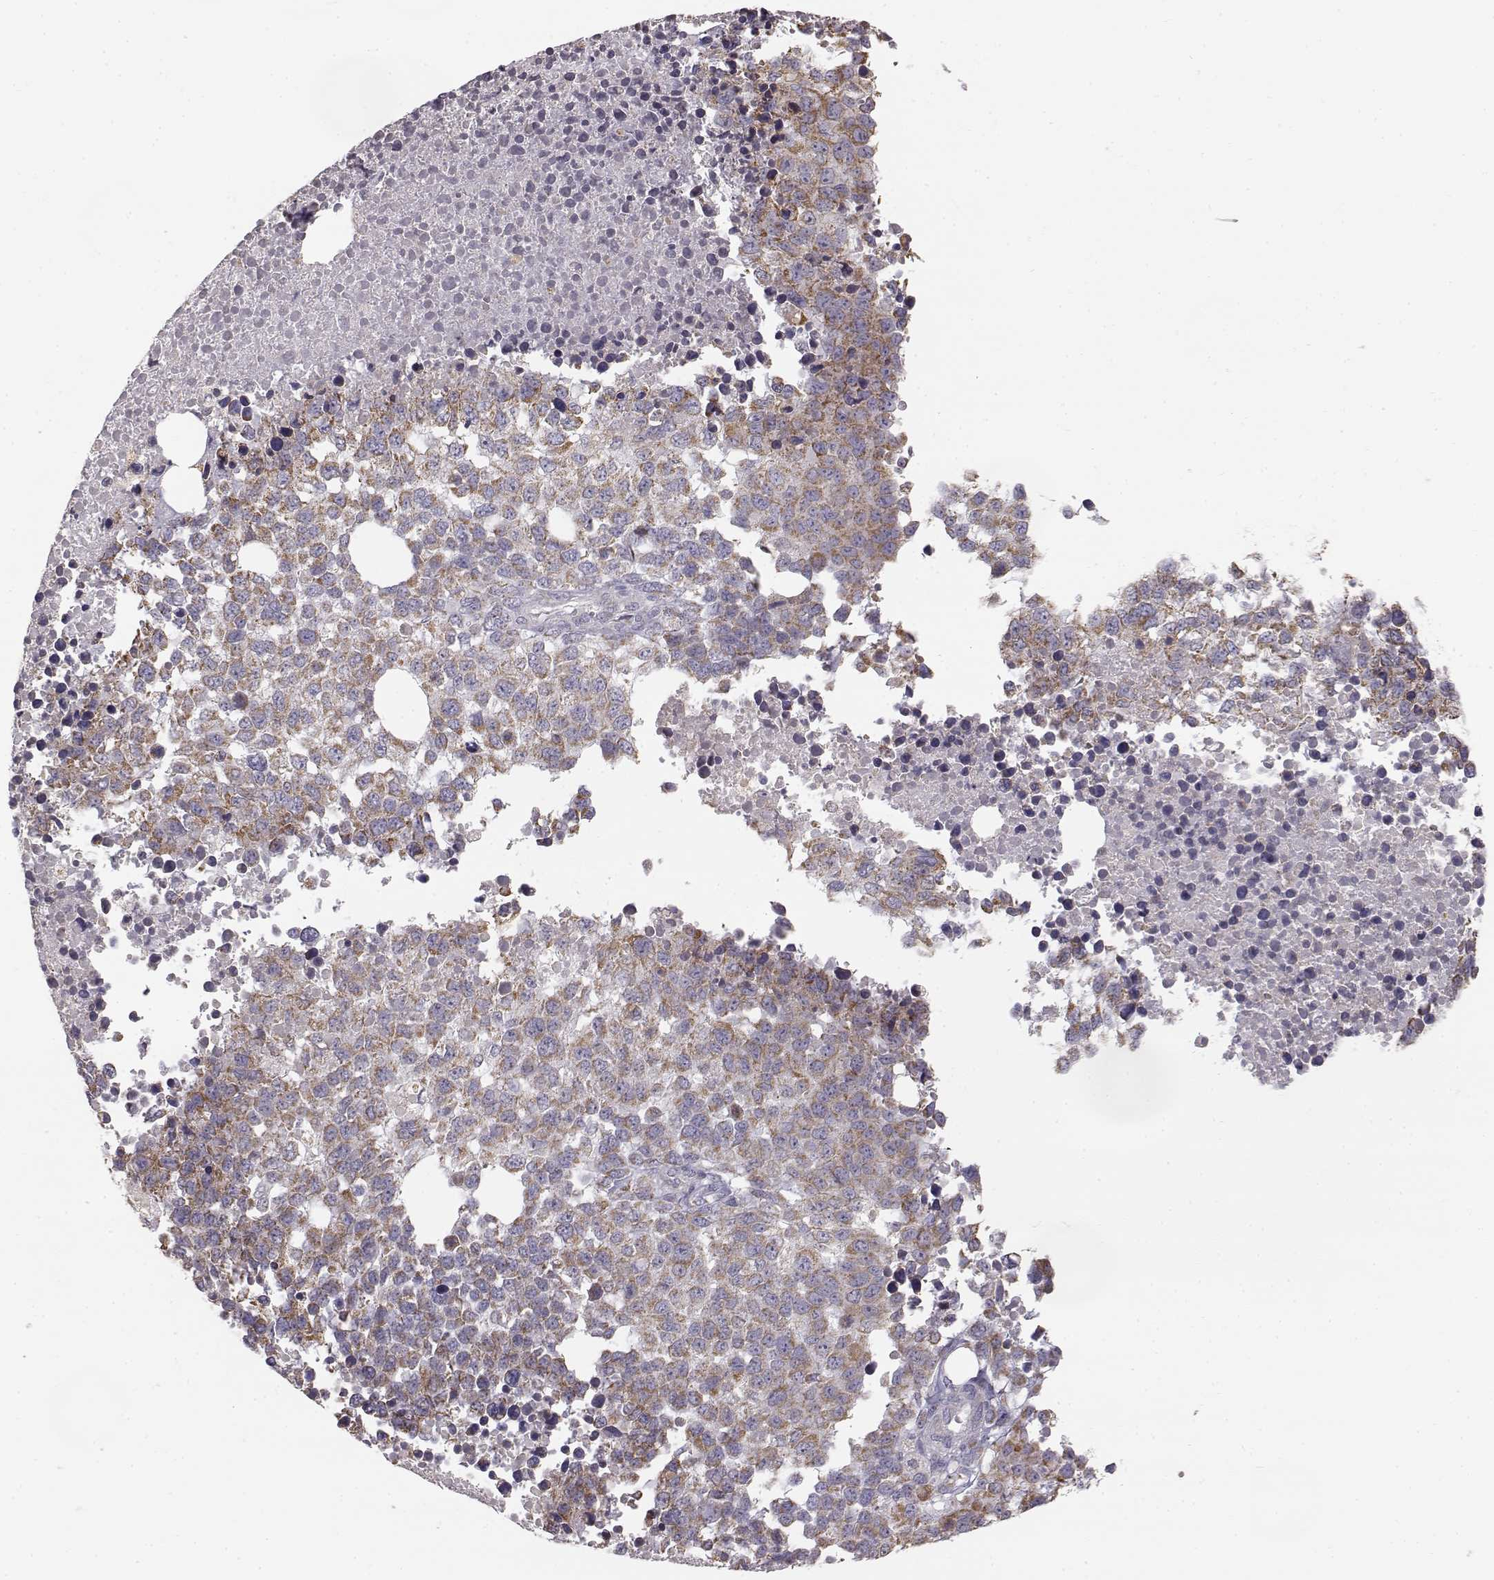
{"staining": {"intensity": "moderate", "quantity": ">75%", "location": "cytoplasmic/membranous"}, "tissue": "melanoma", "cell_type": "Tumor cells", "image_type": "cancer", "snomed": [{"axis": "morphology", "description": "Malignant melanoma, Metastatic site"}, {"axis": "topography", "description": "Skin"}], "caption": "A photomicrograph of malignant melanoma (metastatic site) stained for a protein shows moderate cytoplasmic/membranous brown staining in tumor cells. (DAB (3,3'-diaminobenzidine) IHC, brown staining for protein, blue staining for nuclei).", "gene": "GRAP2", "patient": {"sex": "male", "age": 84}}